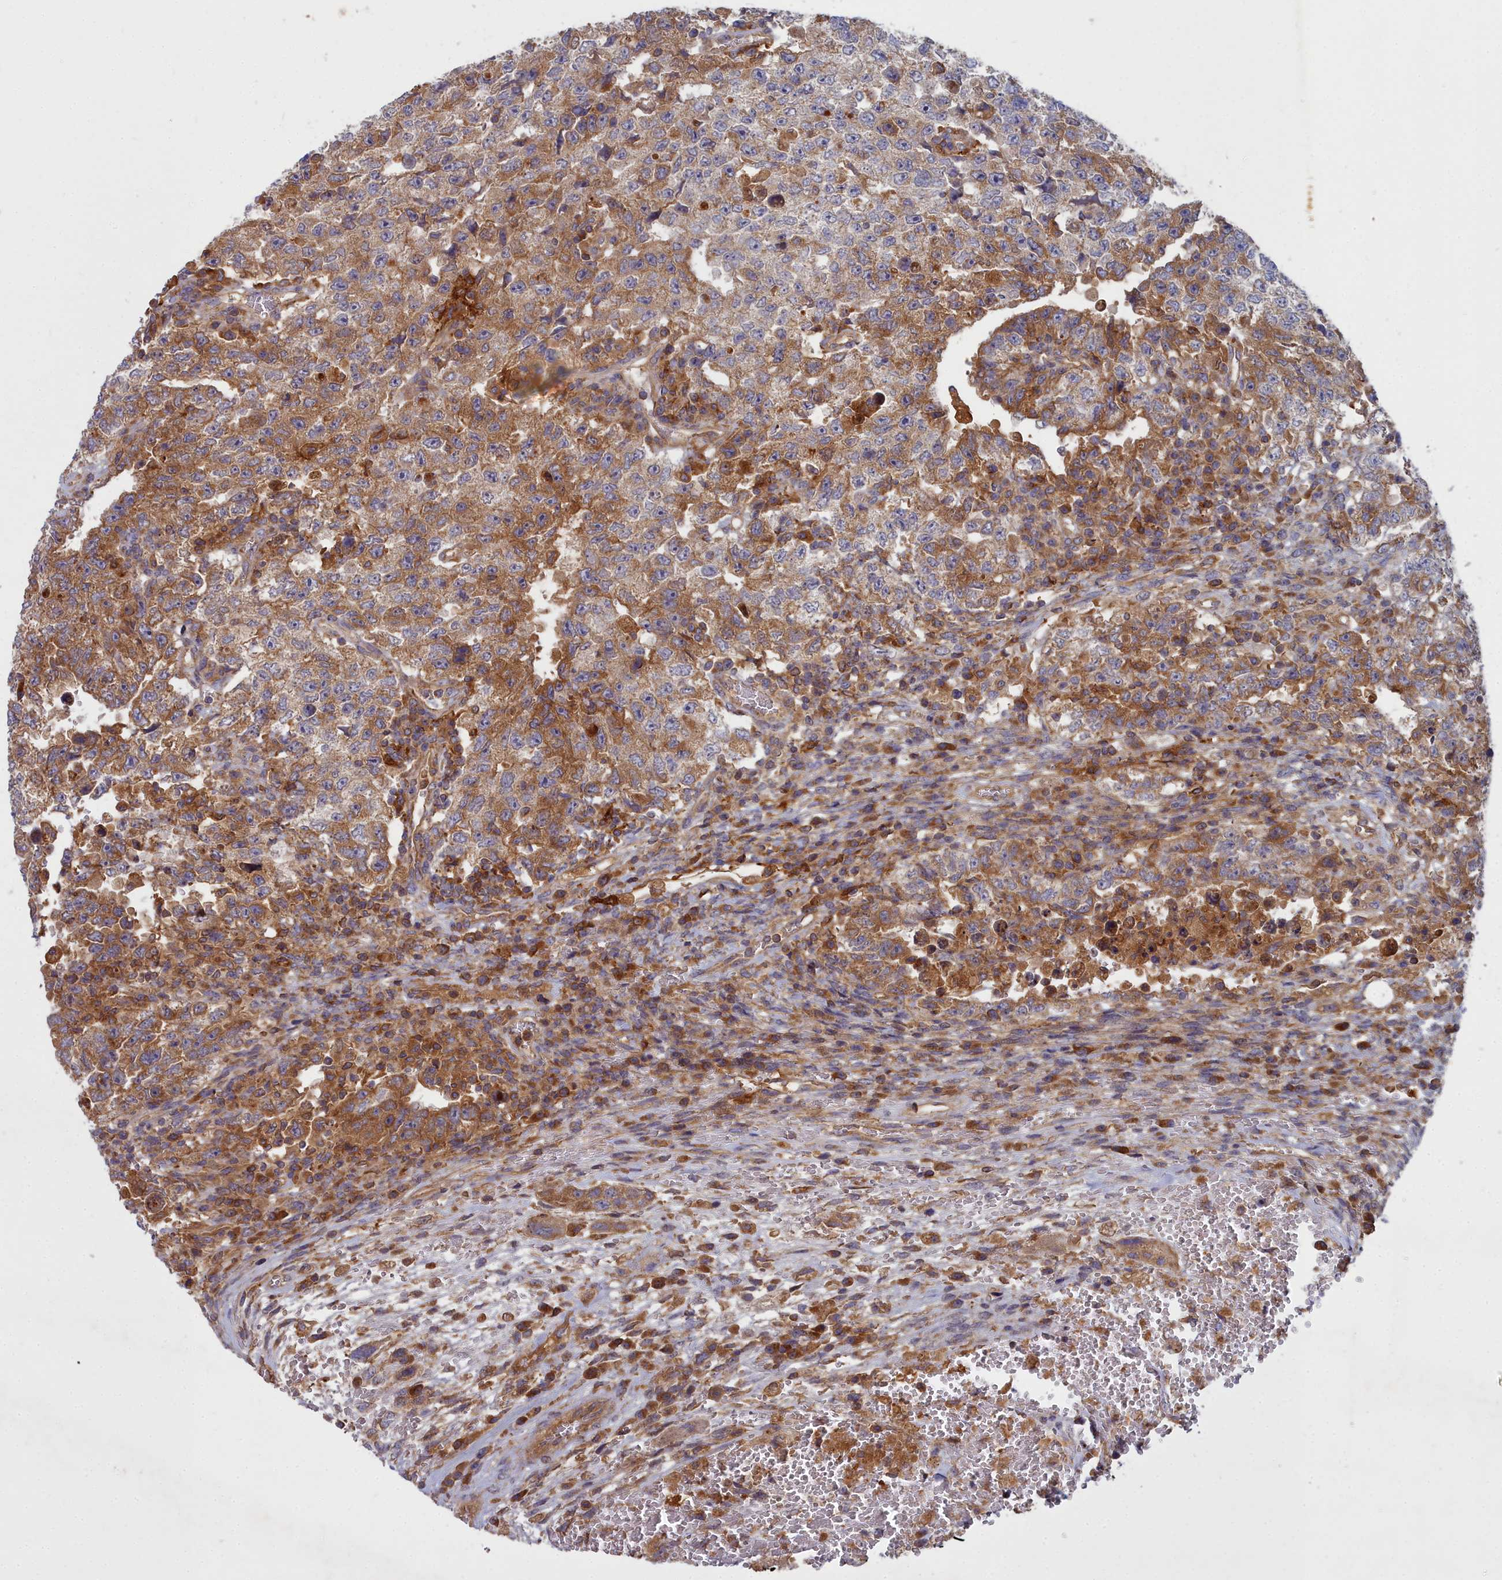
{"staining": {"intensity": "strong", "quantity": ">75%", "location": "cytoplasmic/membranous"}, "tissue": "testis cancer", "cell_type": "Tumor cells", "image_type": "cancer", "snomed": [{"axis": "morphology", "description": "Carcinoma, Embryonal, NOS"}, {"axis": "topography", "description": "Testis"}], "caption": "Immunohistochemical staining of human testis cancer shows high levels of strong cytoplasmic/membranous staining in about >75% of tumor cells.", "gene": "CCDC167", "patient": {"sex": "male", "age": 26}}